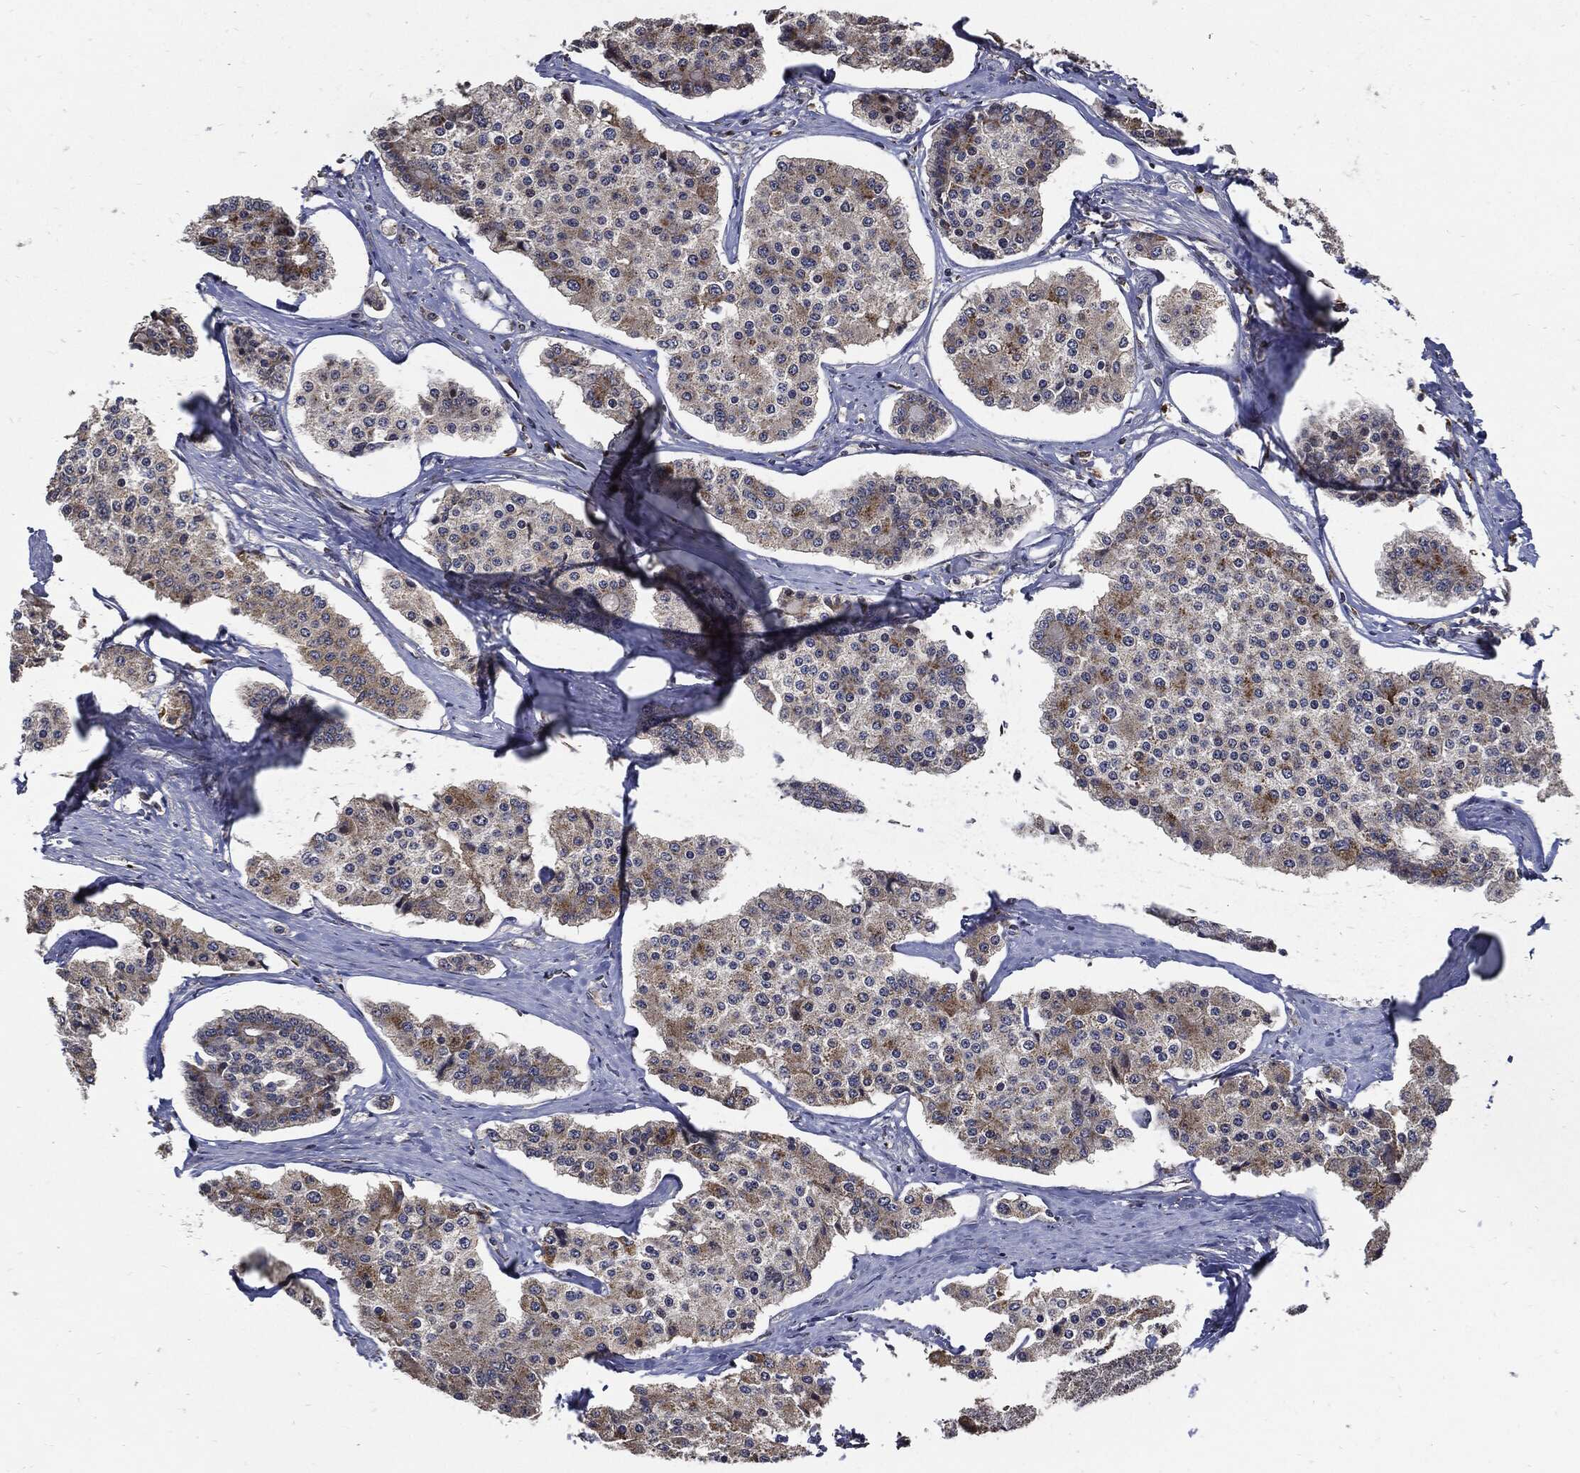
{"staining": {"intensity": "moderate", "quantity": "25%-75%", "location": "cytoplasmic/membranous"}, "tissue": "carcinoid", "cell_type": "Tumor cells", "image_type": "cancer", "snomed": [{"axis": "morphology", "description": "Carcinoid, malignant, NOS"}, {"axis": "topography", "description": "Small intestine"}], "caption": "Malignant carcinoid stained with a protein marker demonstrates moderate staining in tumor cells.", "gene": "SLC31A2", "patient": {"sex": "female", "age": 65}}